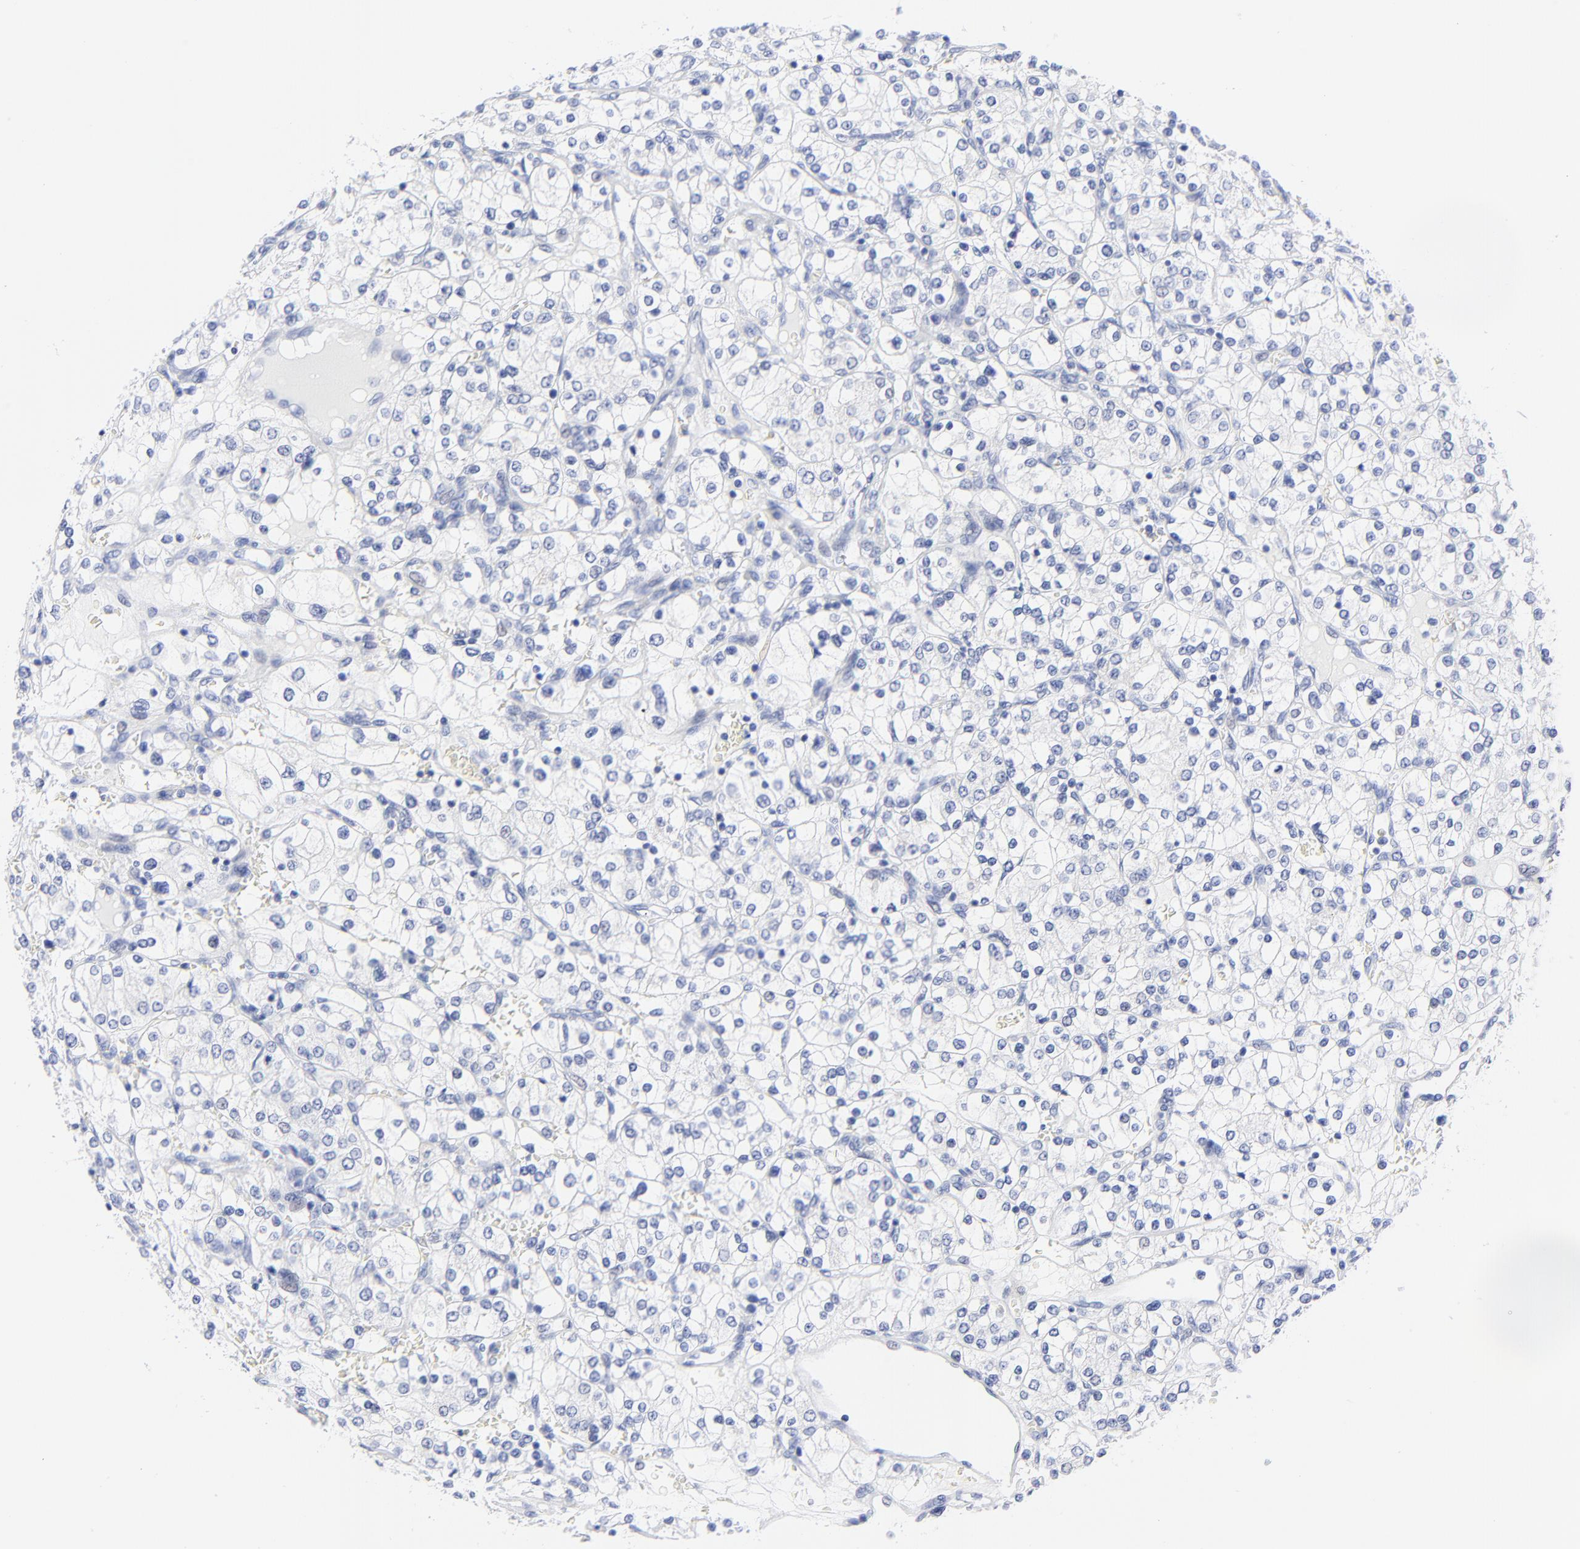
{"staining": {"intensity": "negative", "quantity": "none", "location": "none"}, "tissue": "renal cancer", "cell_type": "Tumor cells", "image_type": "cancer", "snomed": [{"axis": "morphology", "description": "Adenocarcinoma, NOS"}, {"axis": "topography", "description": "Kidney"}], "caption": "The image exhibits no staining of tumor cells in renal cancer (adenocarcinoma).", "gene": "PSD3", "patient": {"sex": "female", "age": 62}}